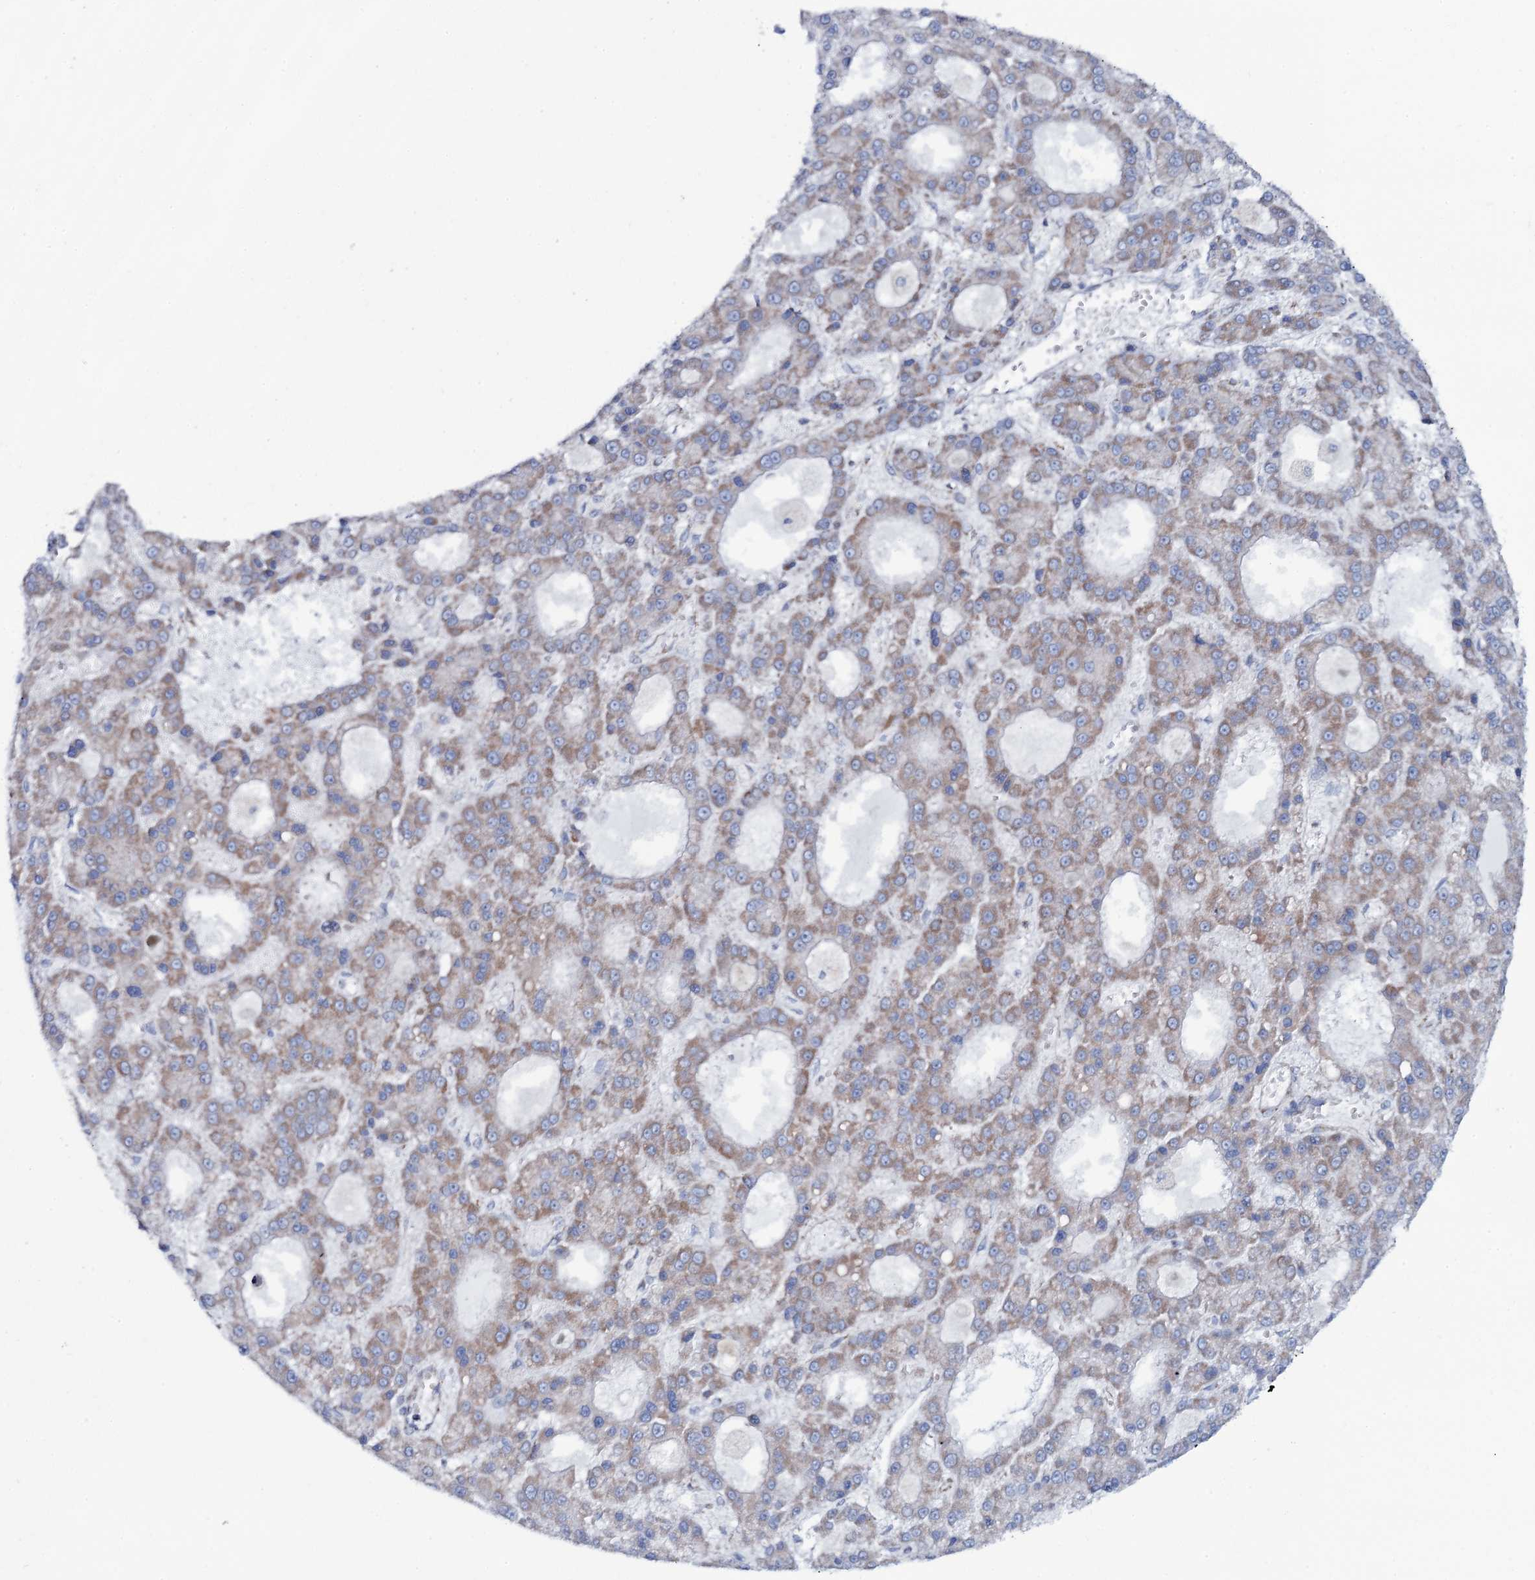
{"staining": {"intensity": "weak", "quantity": ">75%", "location": "cytoplasmic/membranous"}, "tissue": "liver cancer", "cell_type": "Tumor cells", "image_type": "cancer", "snomed": [{"axis": "morphology", "description": "Carcinoma, Hepatocellular, NOS"}, {"axis": "topography", "description": "Liver"}], "caption": "A high-resolution photomicrograph shows IHC staining of hepatocellular carcinoma (liver), which displays weak cytoplasmic/membranous staining in about >75% of tumor cells.", "gene": "MRPS35", "patient": {"sex": "male", "age": 70}}